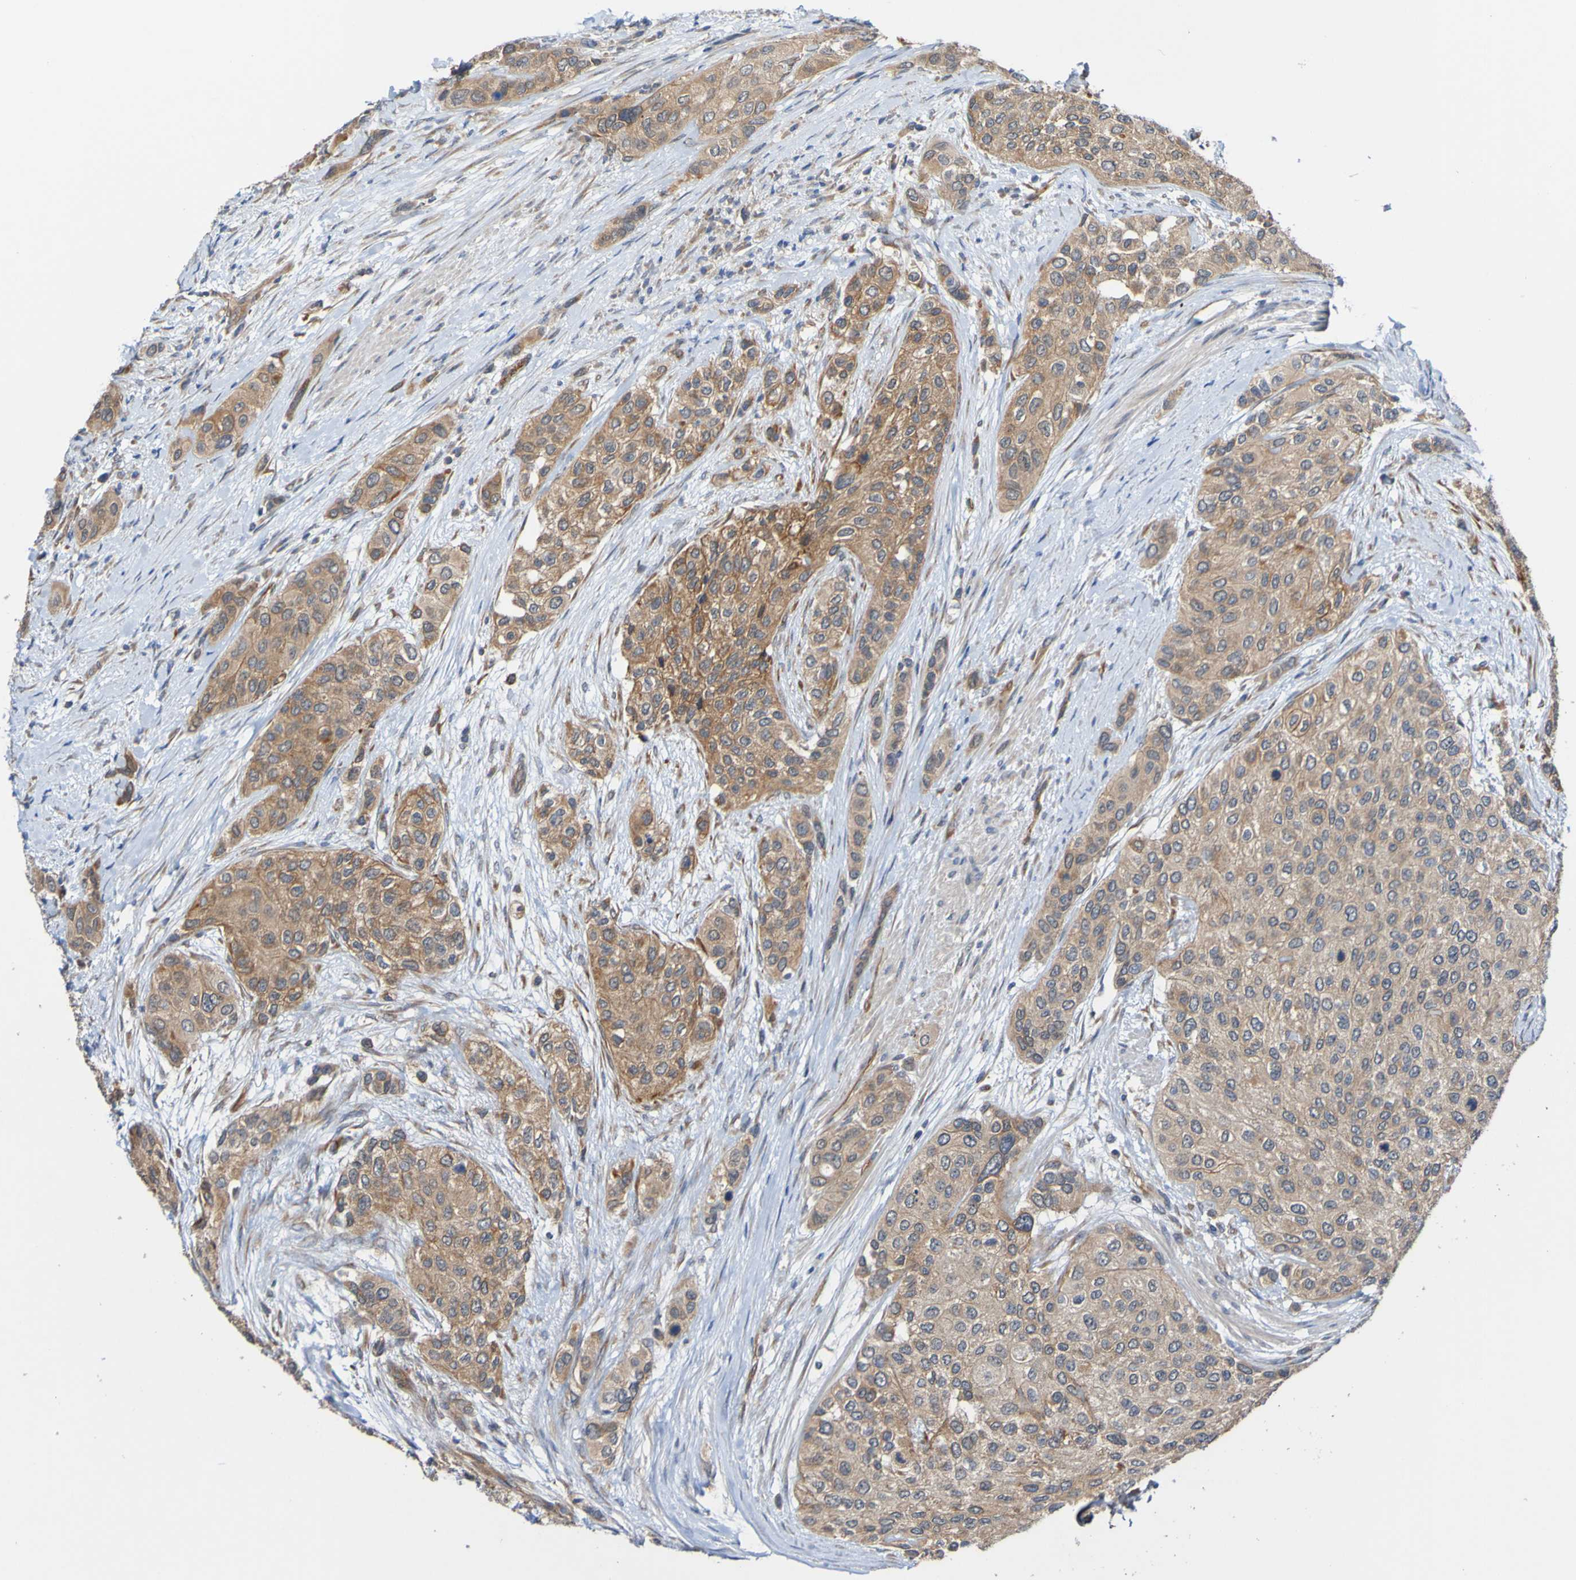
{"staining": {"intensity": "moderate", "quantity": ">75%", "location": "cytoplasmic/membranous"}, "tissue": "urothelial cancer", "cell_type": "Tumor cells", "image_type": "cancer", "snomed": [{"axis": "morphology", "description": "Urothelial carcinoma, High grade"}, {"axis": "topography", "description": "Urinary bladder"}], "caption": "Immunohistochemistry (IHC) (DAB (3,3'-diaminobenzidine)) staining of human urothelial cancer exhibits moderate cytoplasmic/membranous protein positivity in approximately >75% of tumor cells.", "gene": "ST8SIA6", "patient": {"sex": "female", "age": 56}}